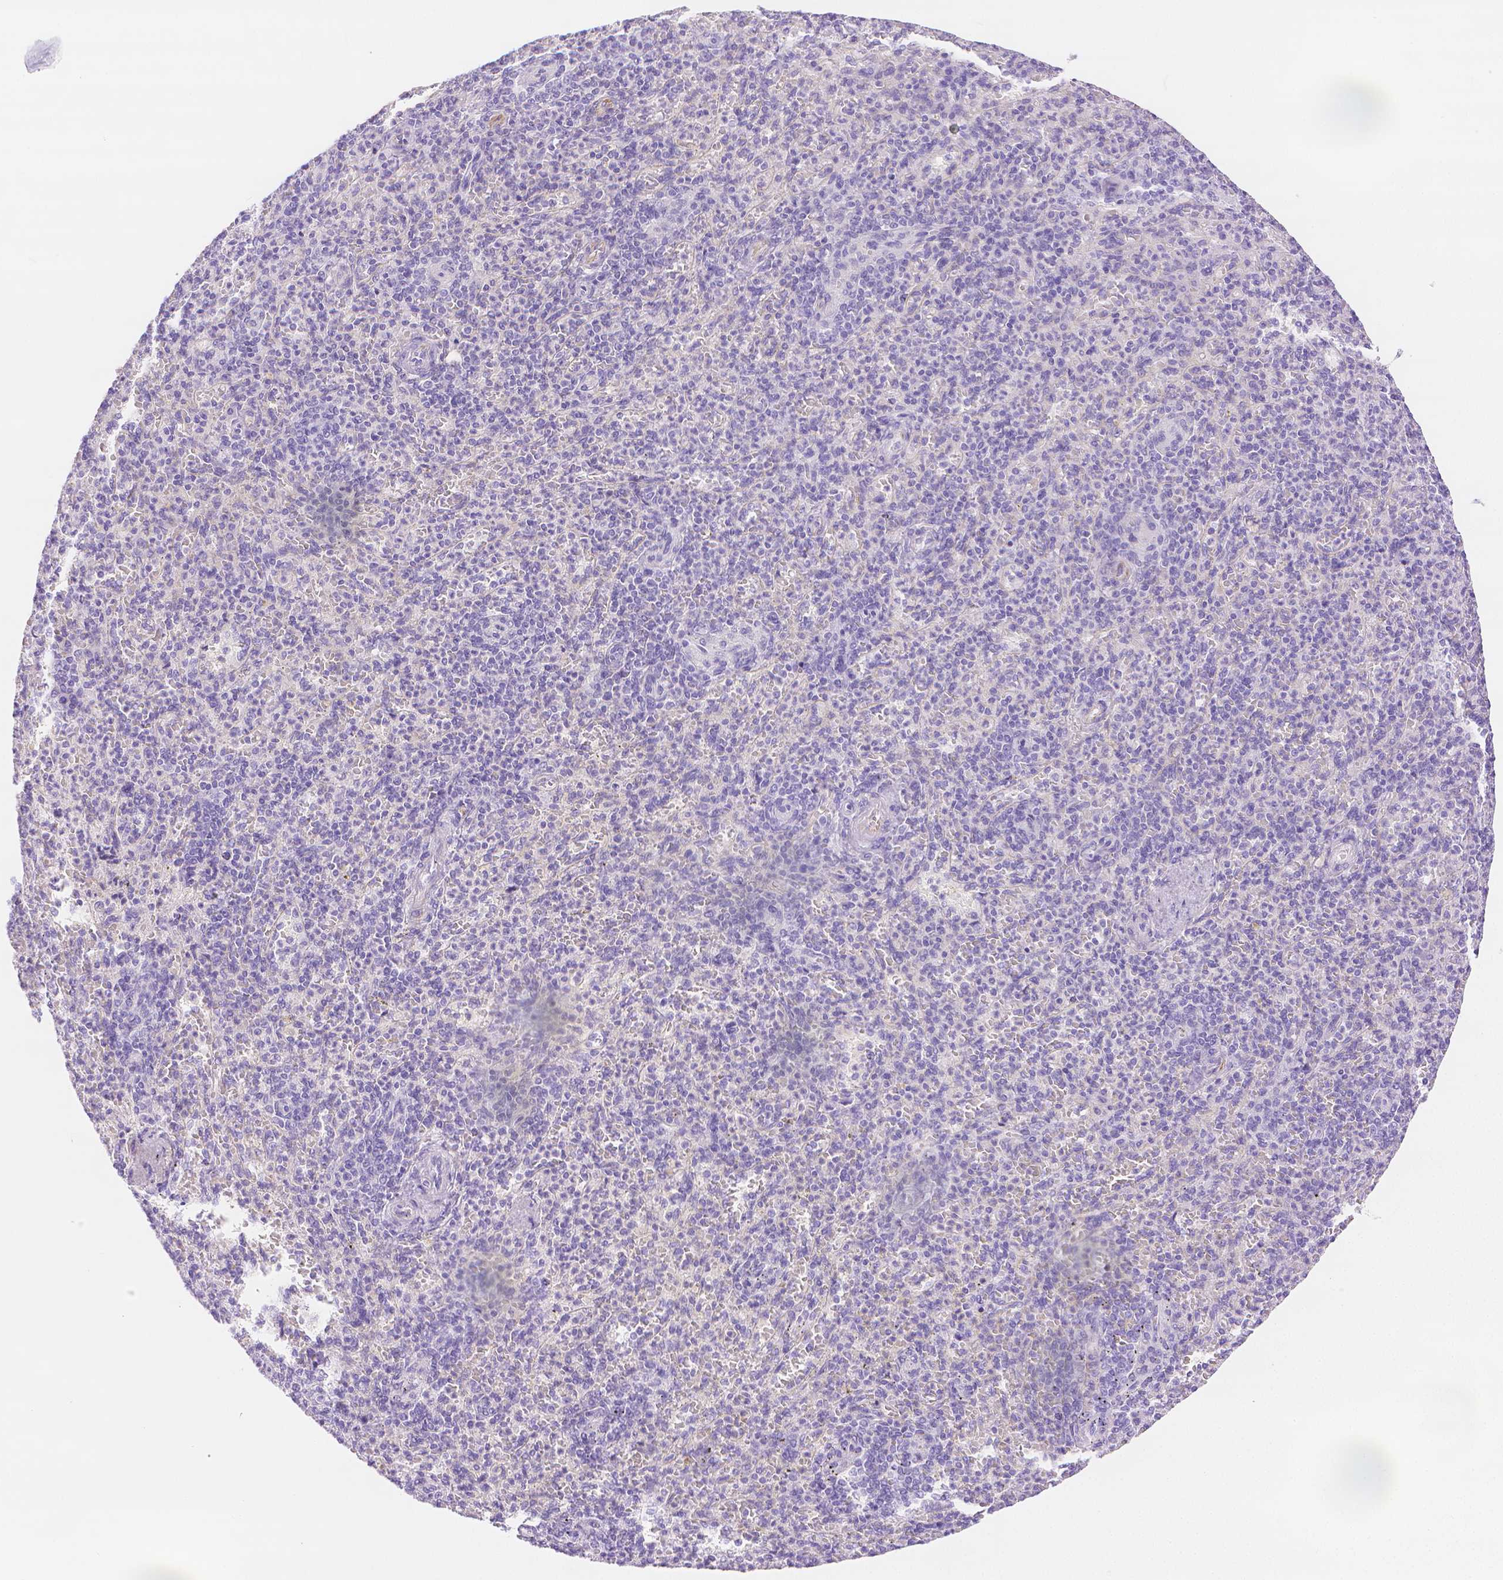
{"staining": {"intensity": "negative", "quantity": "none", "location": "none"}, "tissue": "spleen", "cell_type": "Cells in red pulp", "image_type": "normal", "snomed": [{"axis": "morphology", "description": "Normal tissue, NOS"}, {"axis": "topography", "description": "Spleen"}], "caption": "DAB immunohistochemical staining of unremarkable human spleen exhibits no significant staining in cells in red pulp.", "gene": "SLC27A5", "patient": {"sex": "female", "age": 74}}